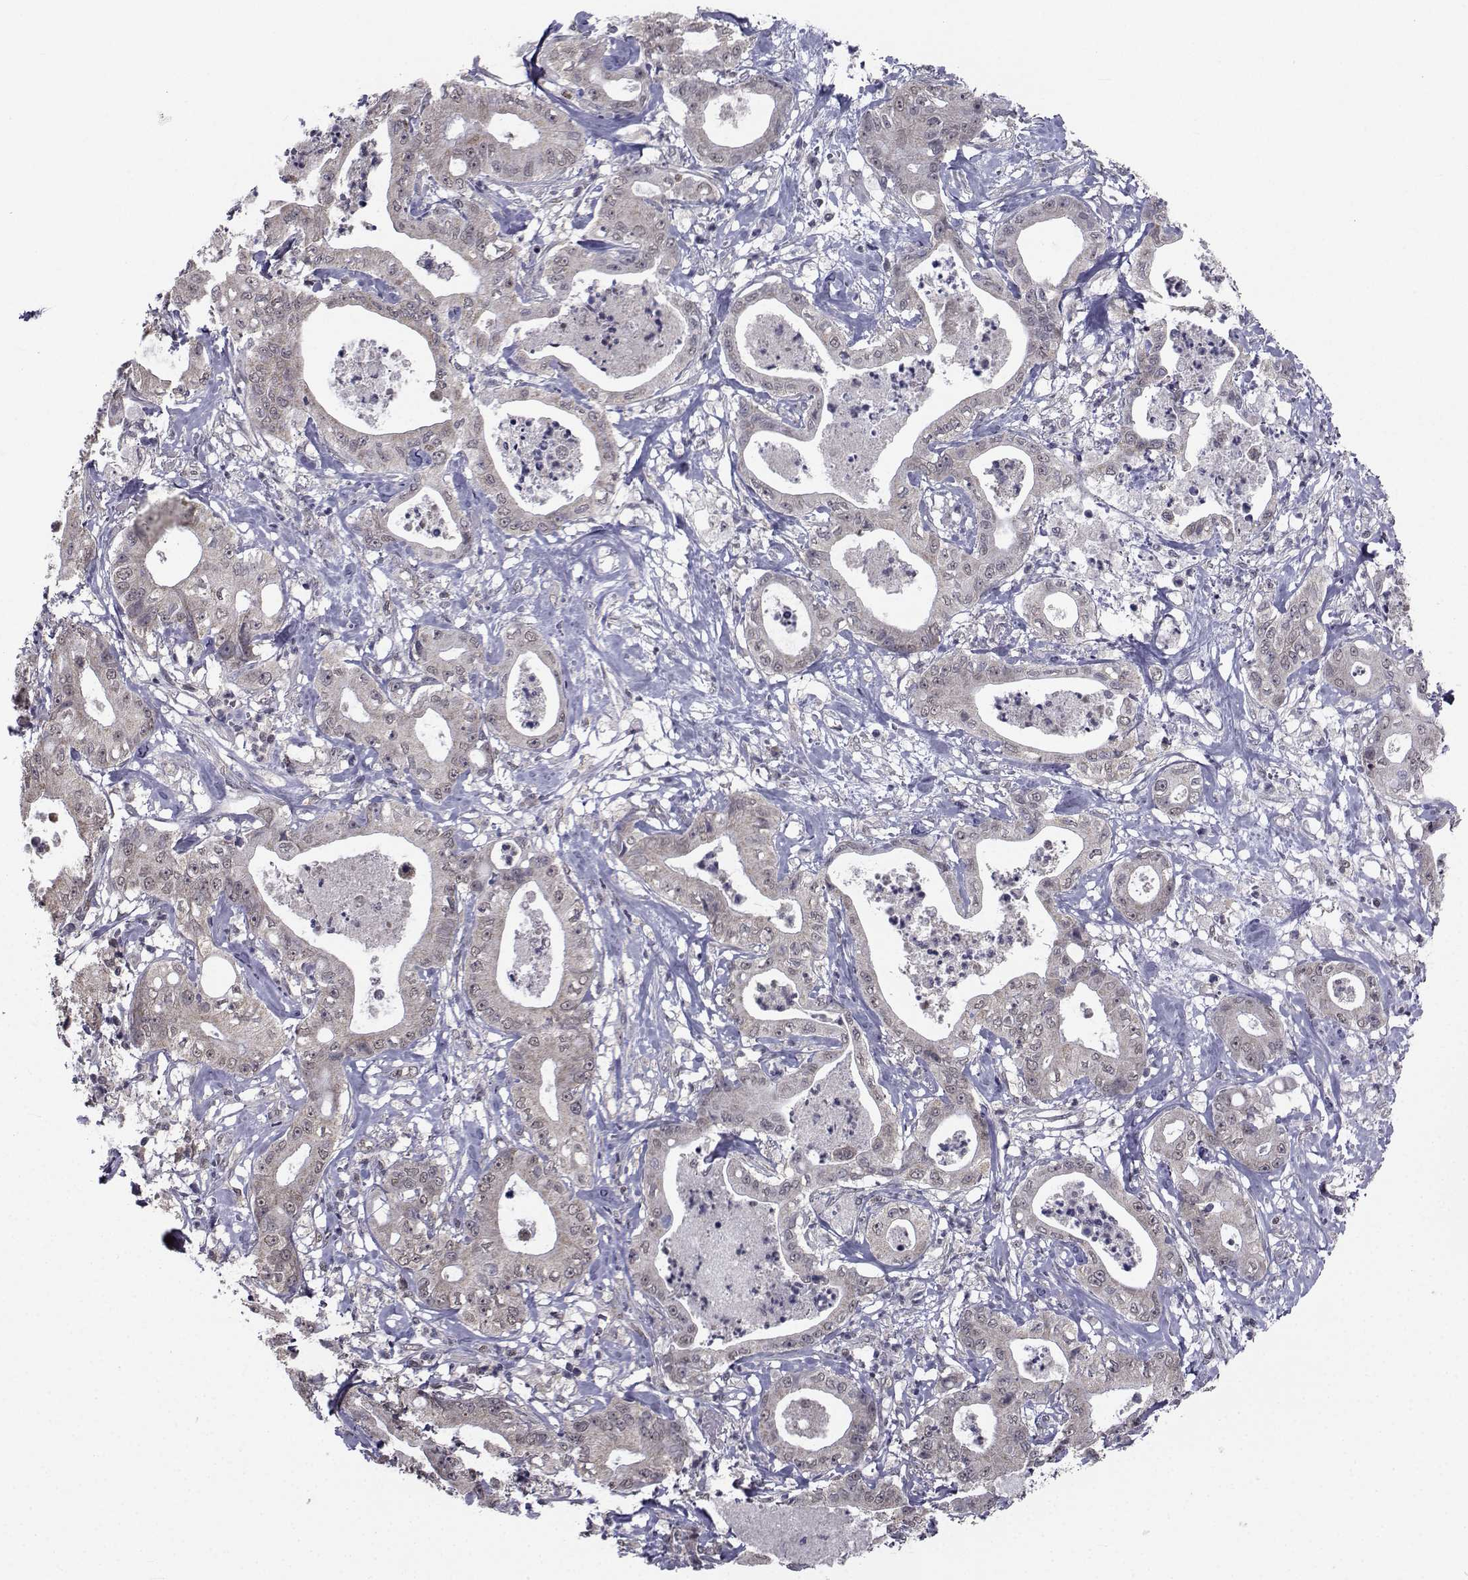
{"staining": {"intensity": "weak", "quantity": "25%-75%", "location": "cytoplasmic/membranous"}, "tissue": "pancreatic cancer", "cell_type": "Tumor cells", "image_type": "cancer", "snomed": [{"axis": "morphology", "description": "Adenocarcinoma, NOS"}, {"axis": "topography", "description": "Pancreas"}], "caption": "Immunohistochemistry (IHC) micrograph of neoplastic tissue: pancreatic cancer stained using immunohistochemistry shows low levels of weak protein expression localized specifically in the cytoplasmic/membranous of tumor cells, appearing as a cytoplasmic/membranous brown color.", "gene": "CYP2S1", "patient": {"sex": "male", "age": 71}}